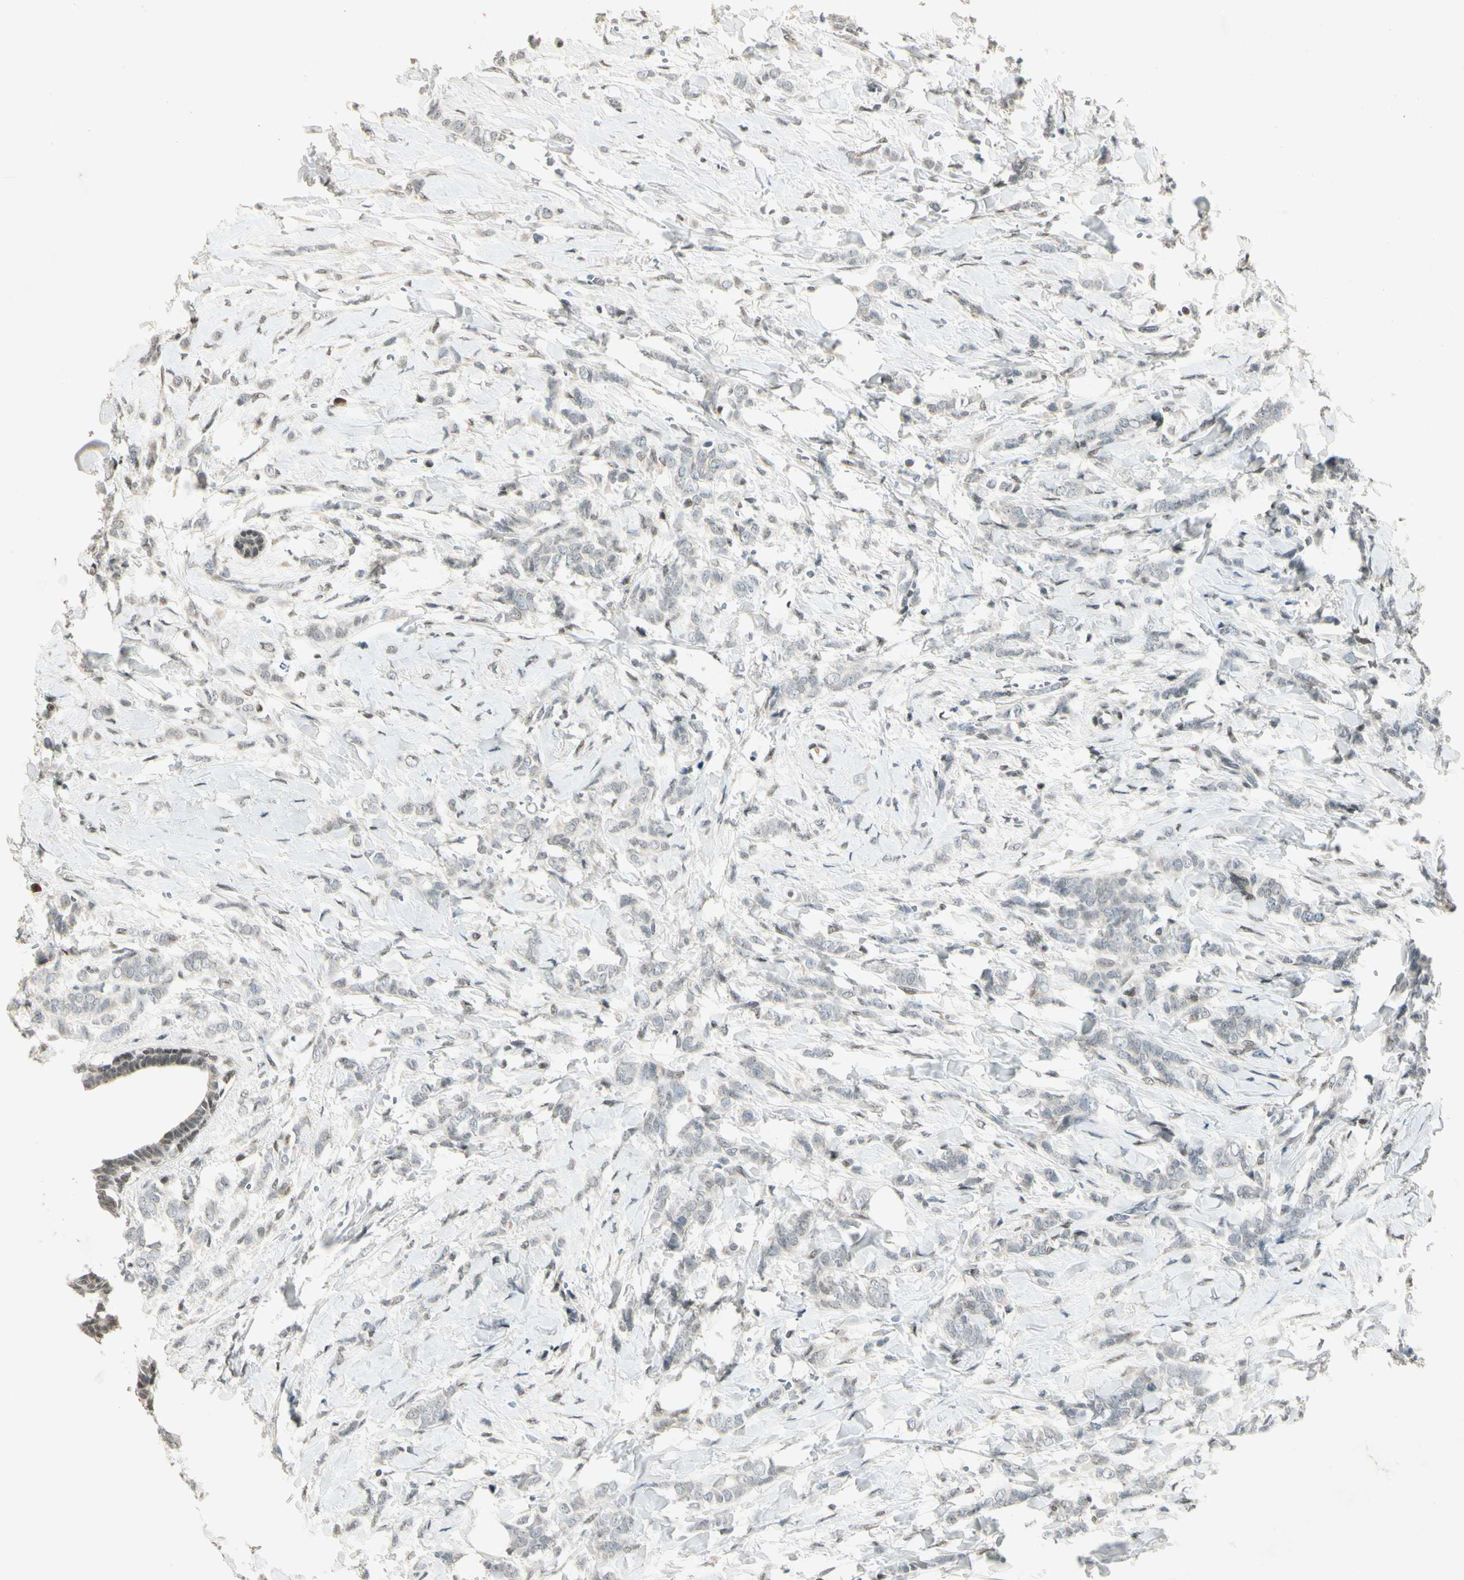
{"staining": {"intensity": "negative", "quantity": "none", "location": "none"}, "tissue": "breast cancer", "cell_type": "Tumor cells", "image_type": "cancer", "snomed": [{"axis": "morphology", "description": "Lobular carcinoma, in situ"}, {"axis": "morphology", "description": "Lobular carcinoma"}, {"axis": "topography", "description": "Breast"}], "caption": "DAB (3,3'-diaminobenzidine) immunohistochemical staining of human lobular carcinoma in situ (breast) displays no significant staining in tumor cells.", "gene": "ZBTB4", "patient": {"sex": "female", "age": 41}}